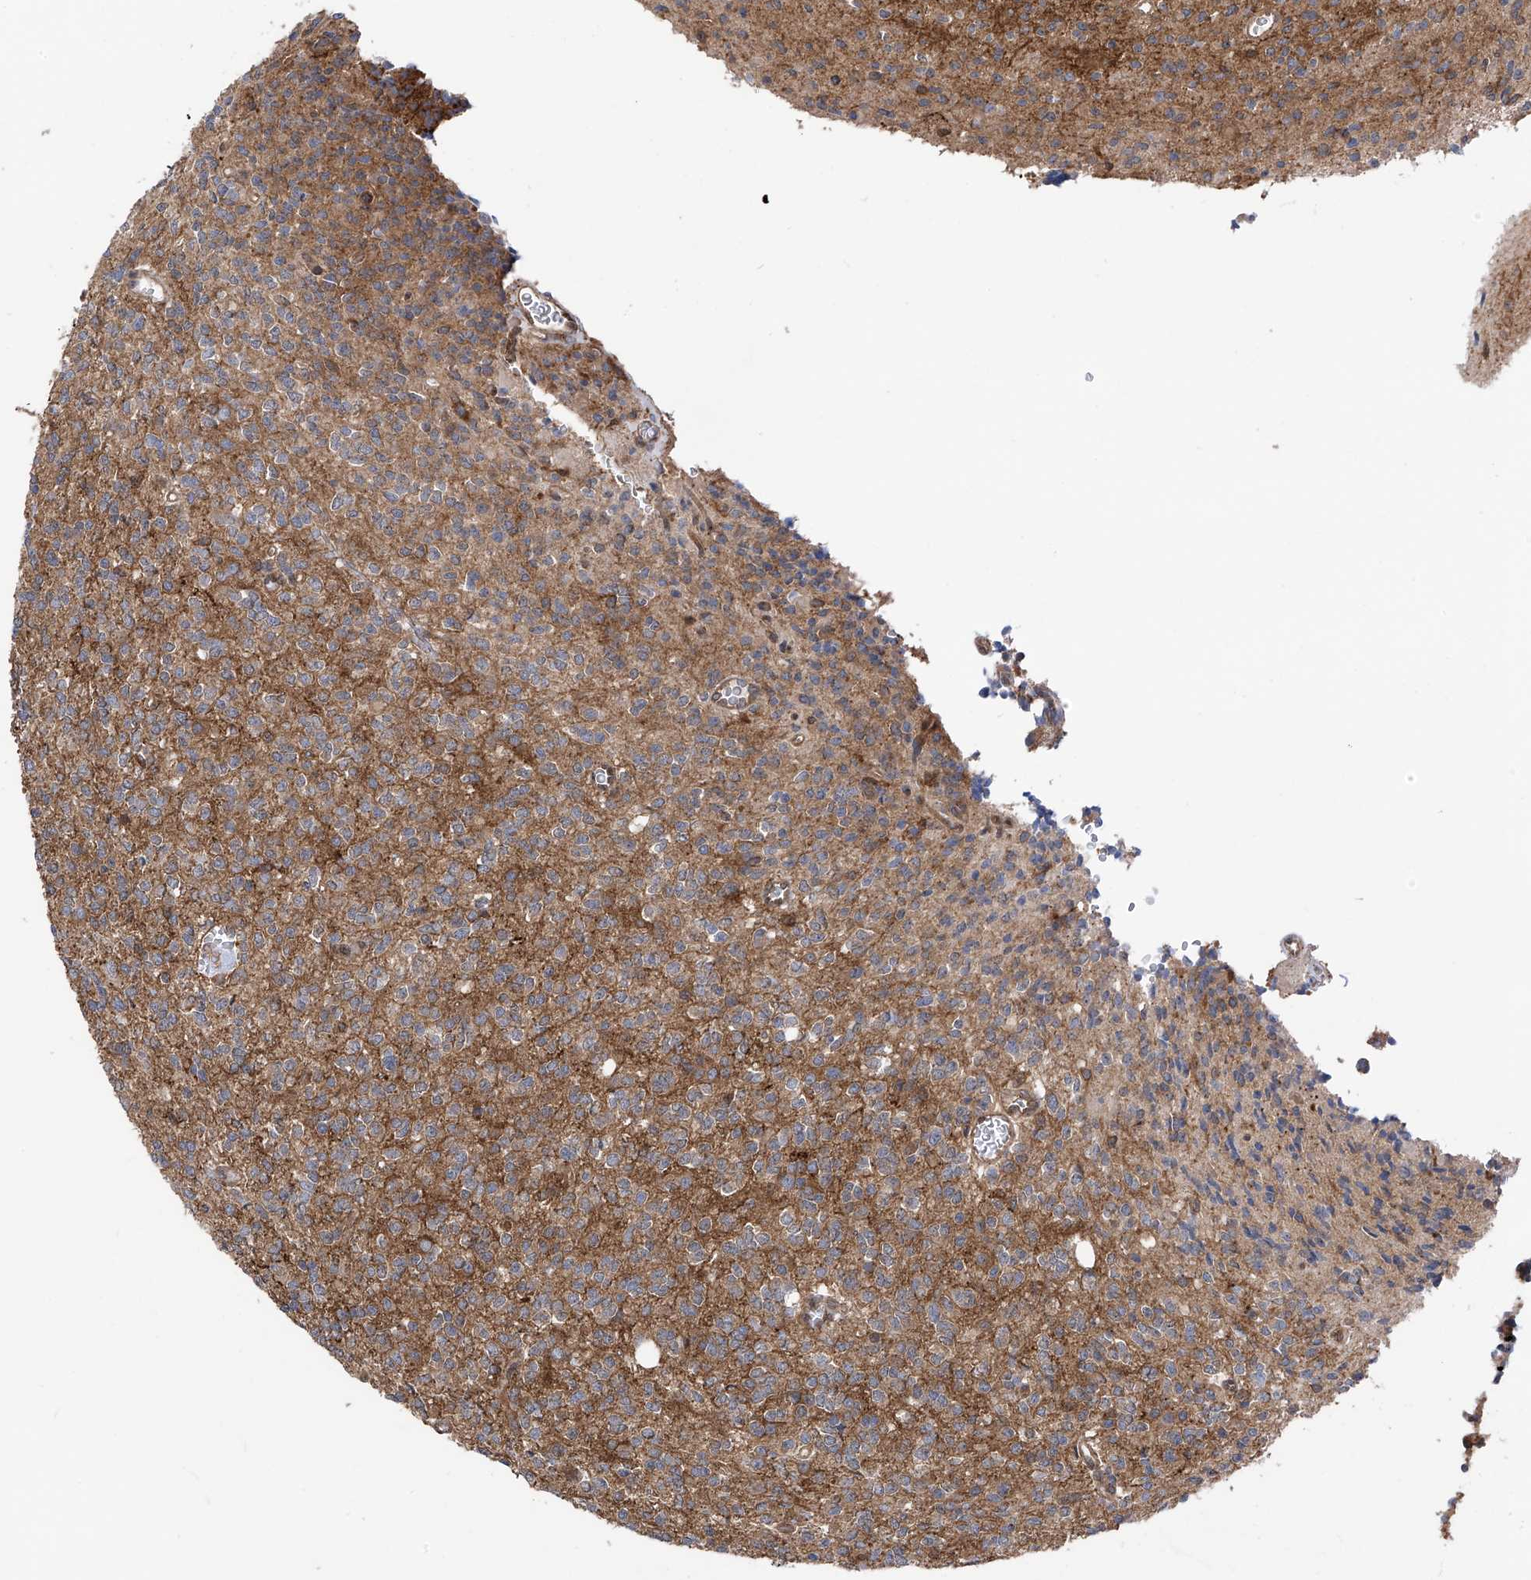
{"staining": {"intensity": "weak", "quantity": ">75%", "location": "cytoplasmic/membranous"}, "tissue": "glioma", "cell_type": "Tumor cells", "image_type": "cancer", "snomed": [{"axis": "morphology", "description": "Glioma, malignant, High grade"}, {"axis": "topography", "description": "Brain"}], "caption": "A brown stain shows weak cytoplasmic/membranous expression of a protein in glioma tumor cells.", "gene": "CHPF", "patient": {"sex": "male", "age": 34}}